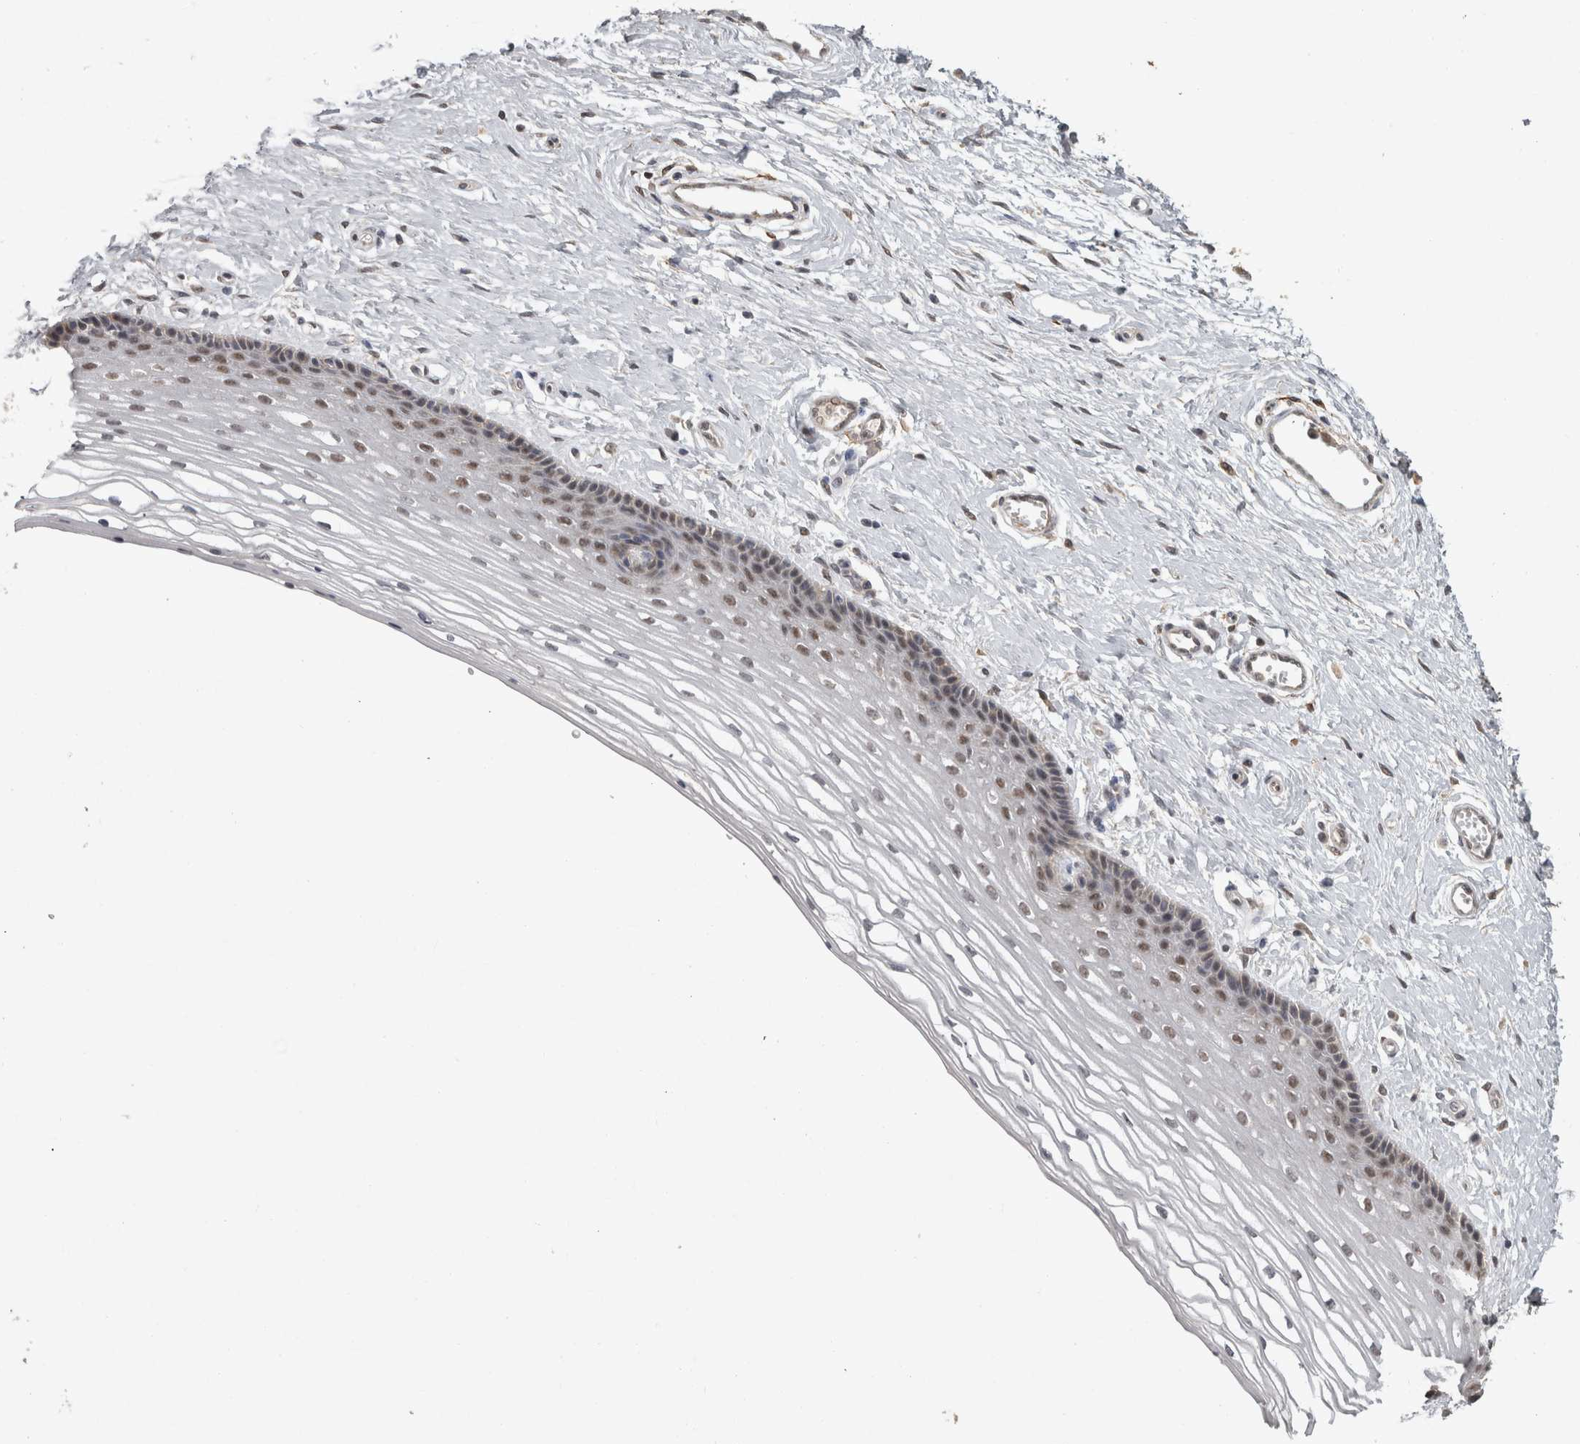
{"staining": {"intensity": "moderate", "quantity": ">75%", "location": "nuclear"}, "tissue": "vagina", "cell_type": "Squamous epithelial cells", "image_type": "normal", "snomed": [{"axis": "morphology", "description": "Normal tissue, NOS"}, {"axis": "topography", "description": "Vagina"}], "caption": "Vagina stained with immunohistochemistry reveals moderate nuclear expression in about >75% of squamous epithelial cells.", "gene": "MEP1A", "patient": {"sex": "female", "age": 46}}